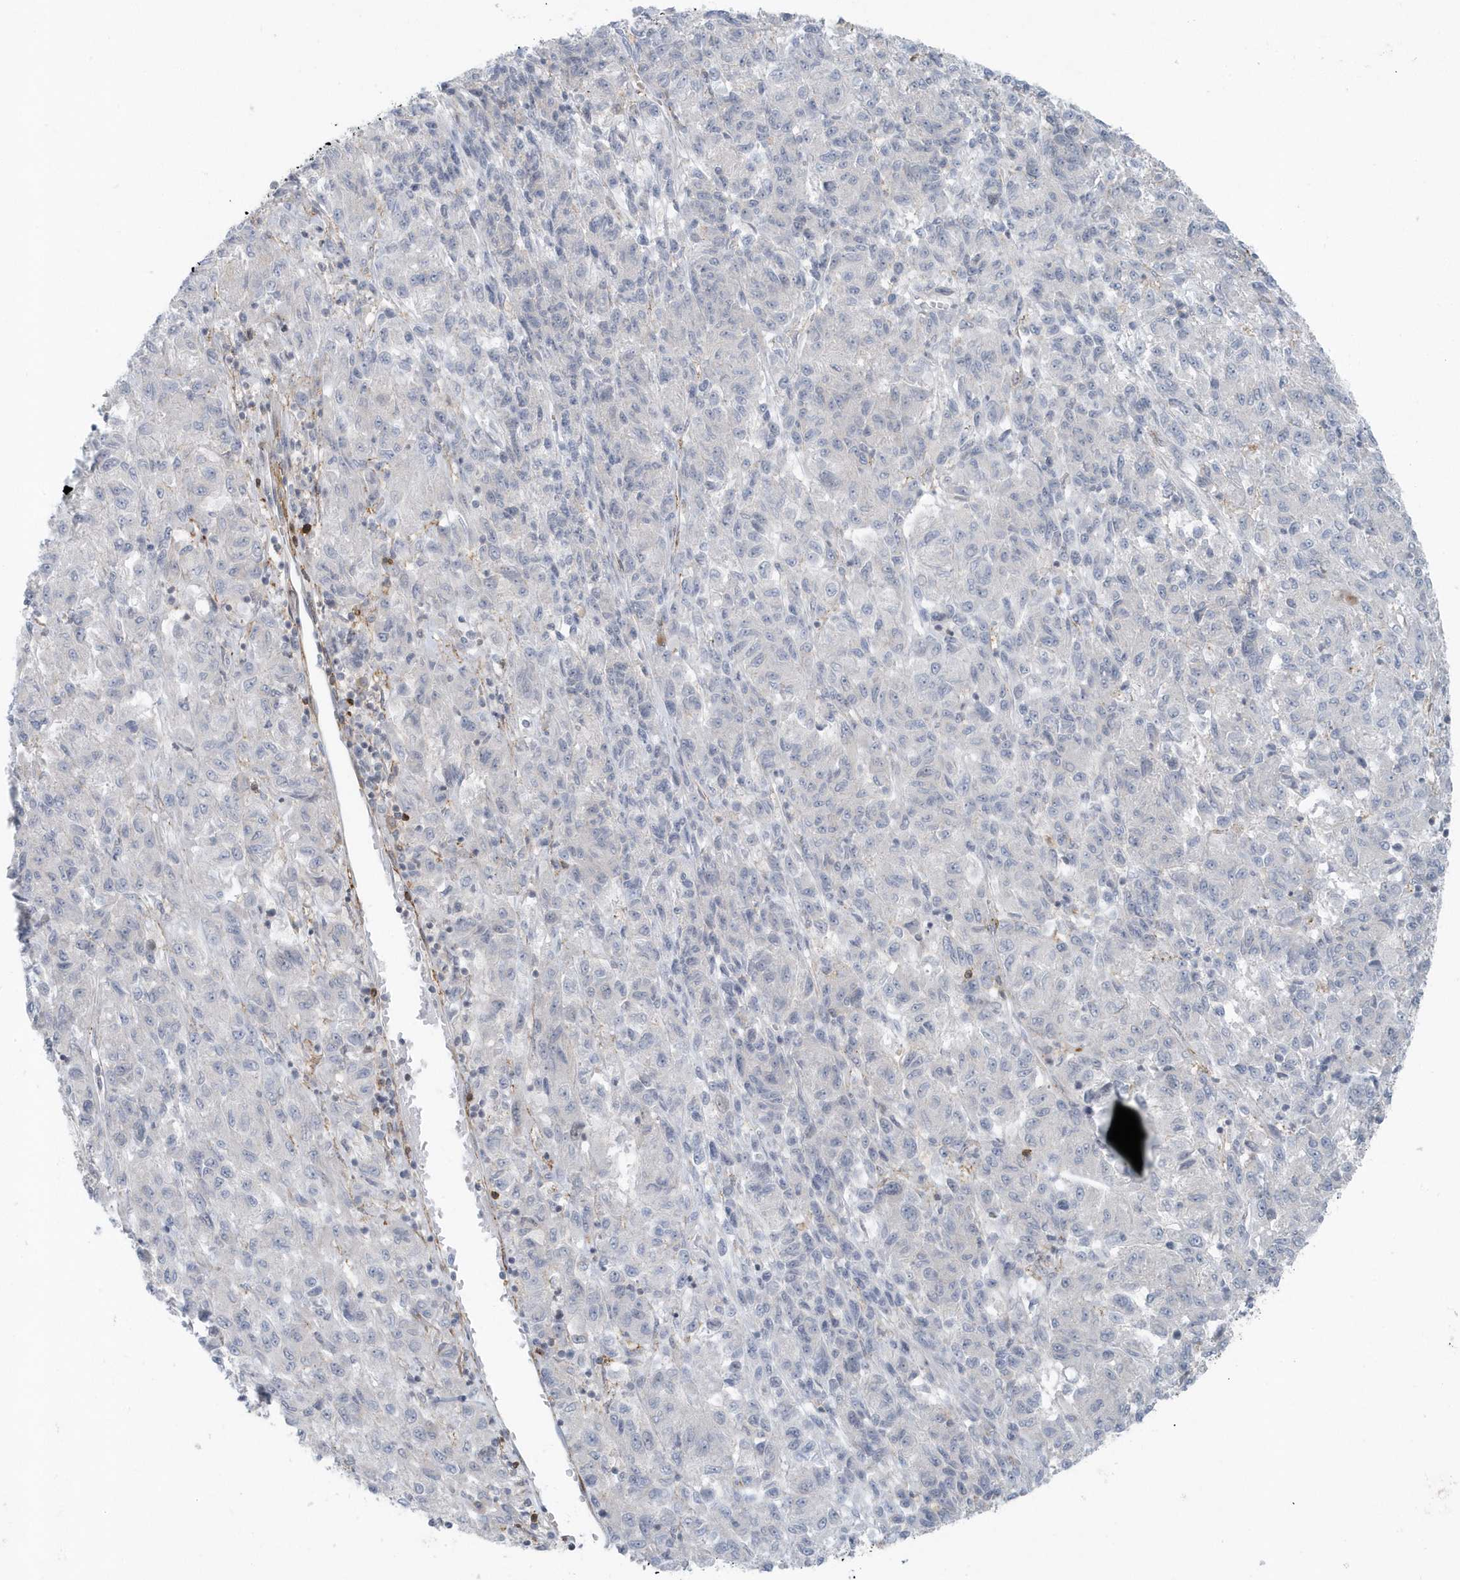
{"staining": {"intensity": "negative", "quantity": "none", "location": "none"}, "tissue": "melanoma", "cell_type": "Tumor cells", "image_type": "cancer", "snomed": [{"axis": "morphology", "description": "Malignant melanoma, Metastatic site"}, {"axis": "topography", "description": "Lung"}], "caption": "IHC image of malignant melanoma (metastatic site) stained for a protein (brown), which displays no positivity in tumor cells.", "gene": "CACNB2", "patient": {"sex": "male", "age": 64}}